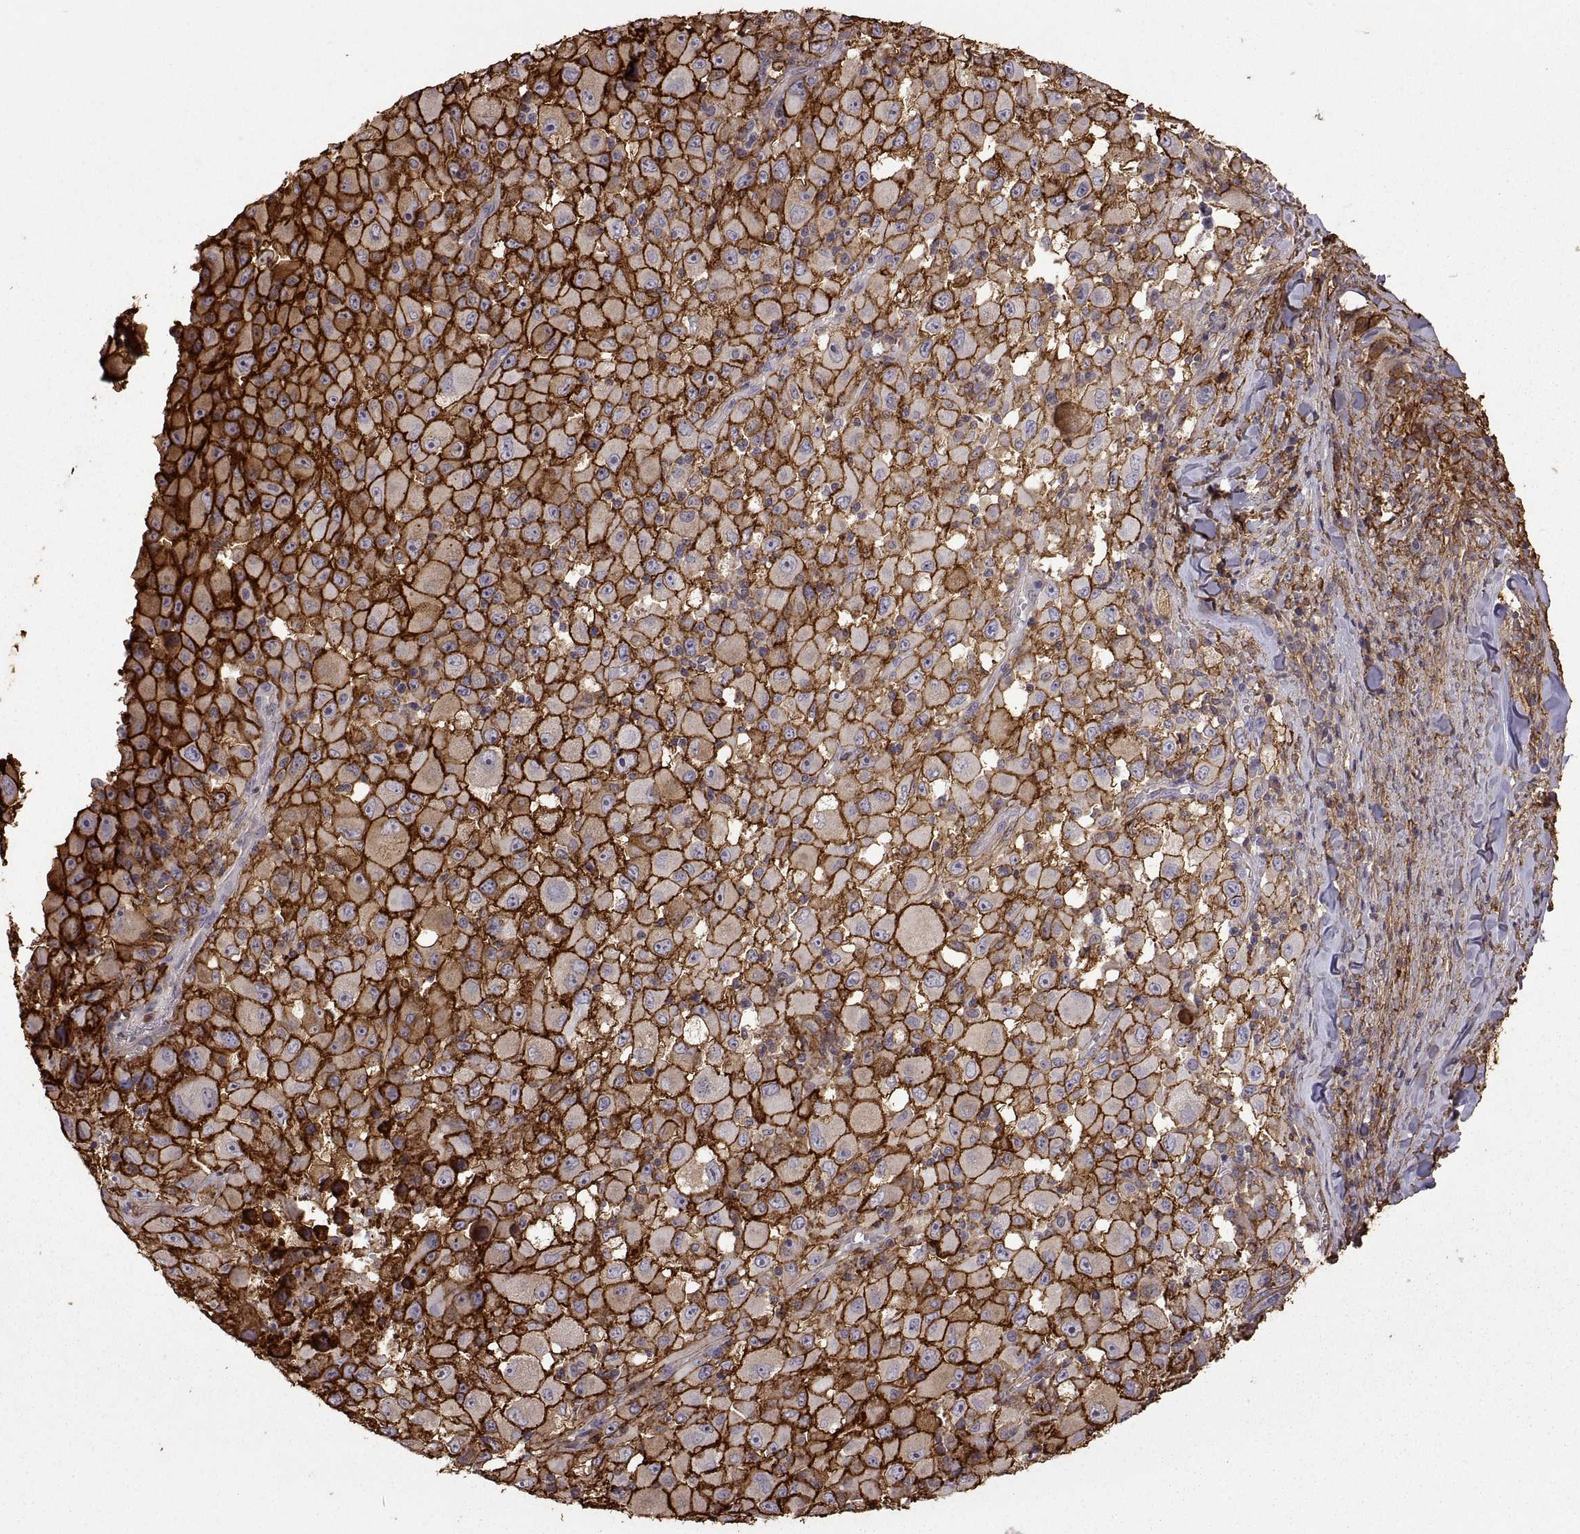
{"staining": {"intensity": "strong", "quantity": ">75%", "location": "cytoplasmic/membranous"}, "tissue": "melanoma", "cell_type": "Tumor cells", "image_type": "cancer", "snomed": [{"axis": "morphology", "description": "Malignant melanoma, Metastatic site"}, {"axis": "topography", "description": "Soft tissue"}], "caption": "Immunohistochemical staining of human malignant melanoma (metastatic site) exhibits strong cytoplasmic/membranous protein positivity in about >75% of tumor cells.", "gene": "S100A10", "patient": {"sex": "male", "age": 50}}